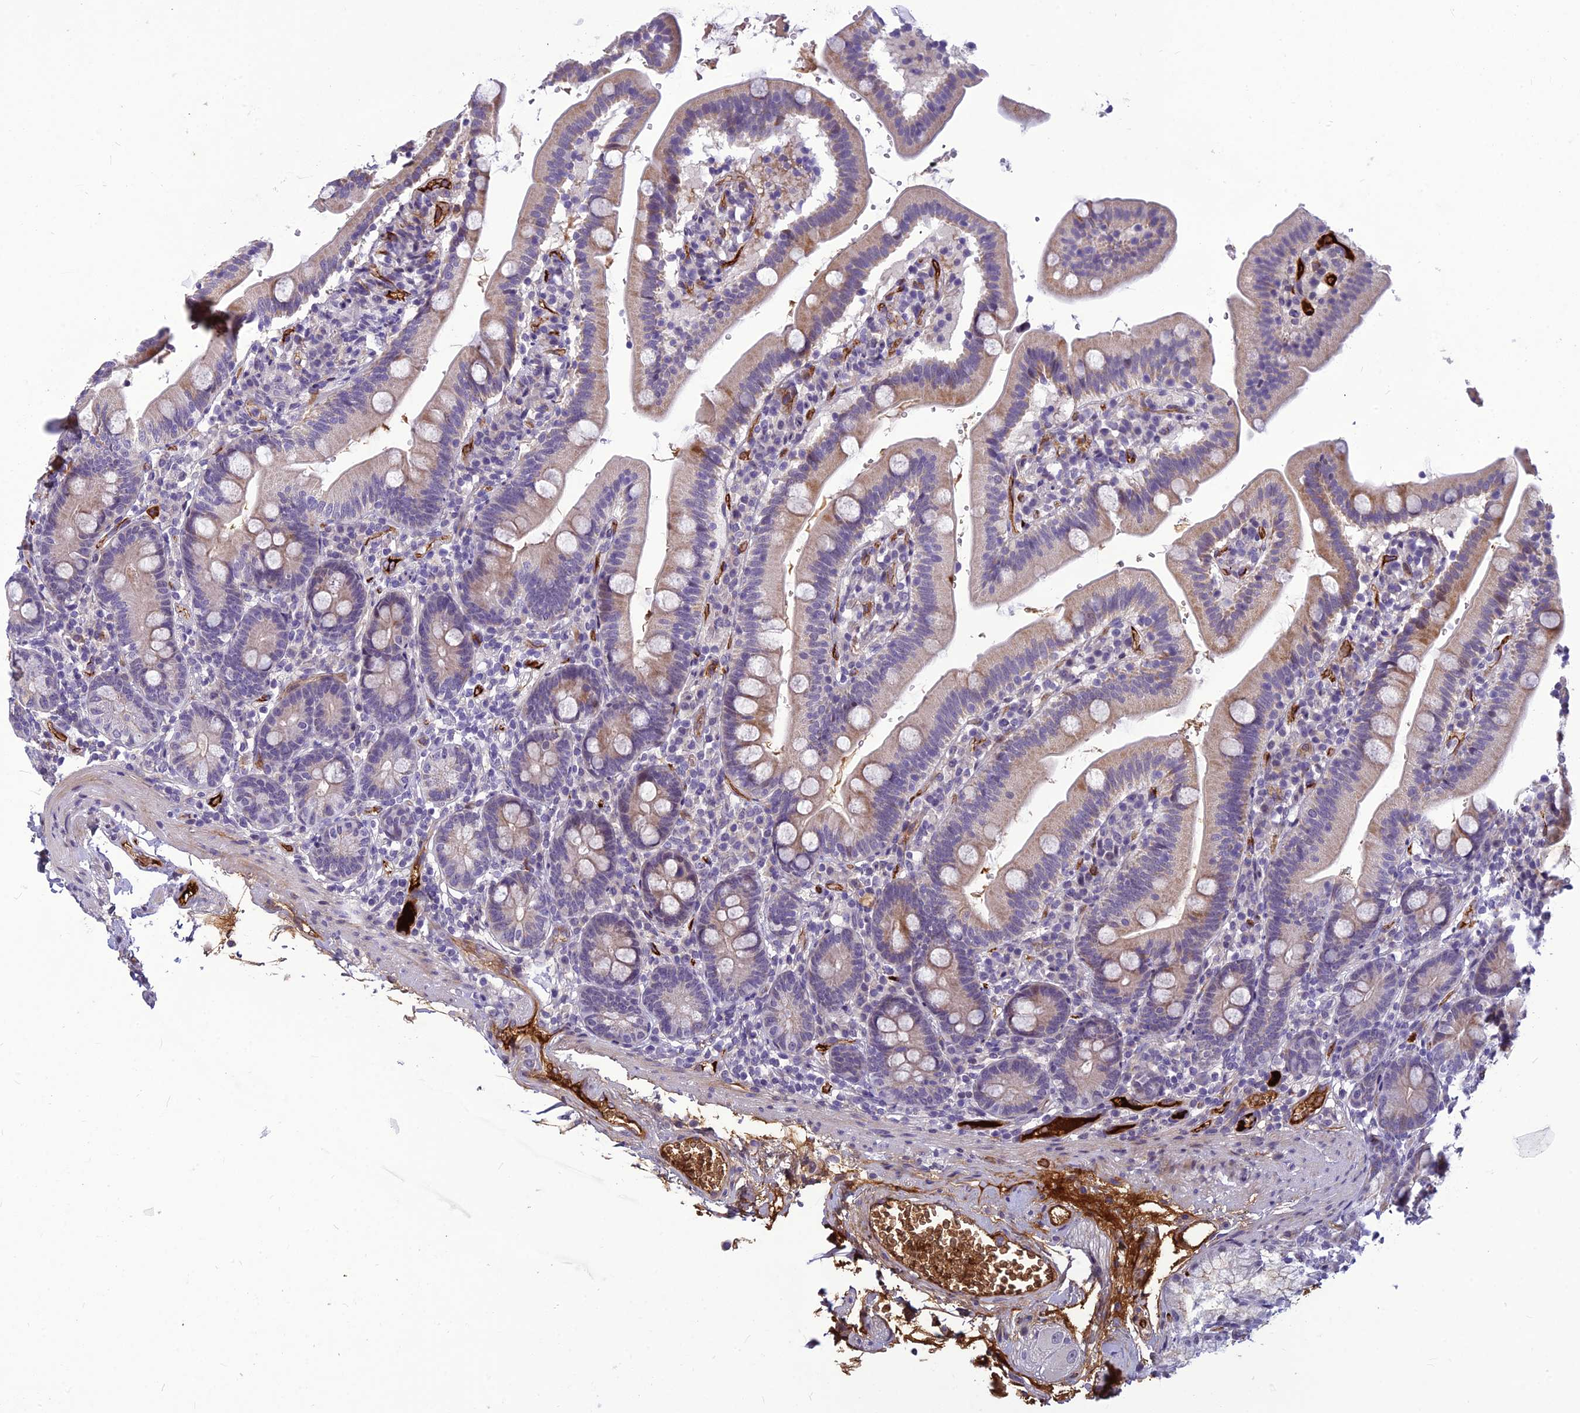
{"staining": {"intensity": "weak", "quantity": "25%-75%", "location": "cytoplasmic/membranous"}, "tissue": "duodenum", "cell_type": "Glandular cells", "image_type": "normal", "snomed": [{"axis": "morphology", "description": "Normal tissue, NOS"}, {"axis": "topography", "description": "Duodenum"}], "caption": "A low amount of weak cytoplasmic/membranous positivity is present in about 25%-75% of glandular cells in unremarkable duodenum.", "gene": "CLEC11A", "patient": {"sex": "female", "age": 67}}